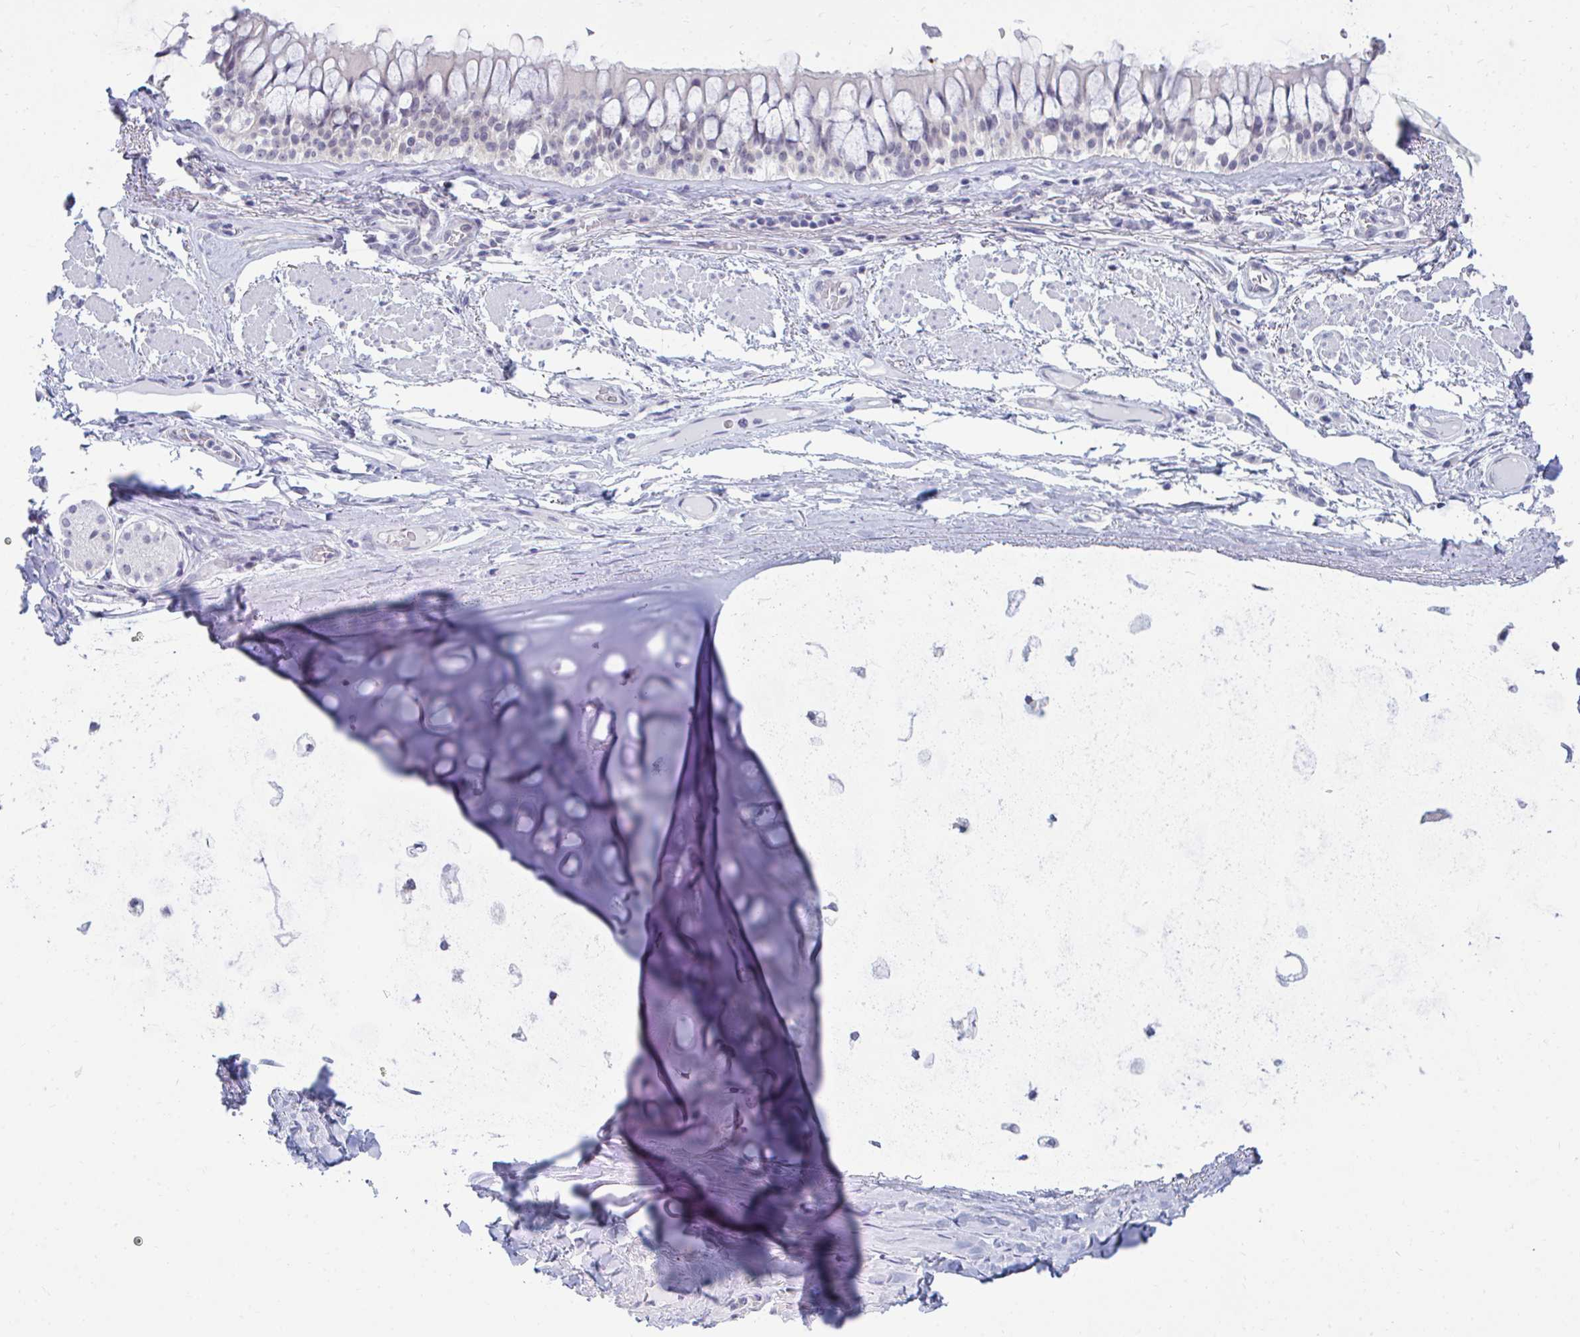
{"staining": {"intensity": "negative", "quantity": "none", "location": "none"}, "tissue": "soft tissue", "cell_type": "Chondrocytes", "image_type": "normal", "snomed": [{"axis": "morphology", "description": "Normal tissue, NOS"}, {"axis": "topography", "description": "Cartilage tissue"}, {"axis": "topography", "description": "Bronchus"}], "caption": "This is an immunohistochemistry photomicrograph of benign human soft tissue. There is no expression in chondrocytes.", "gene": "CSE1L", "patient": {"sex": "male", "age": 64}}